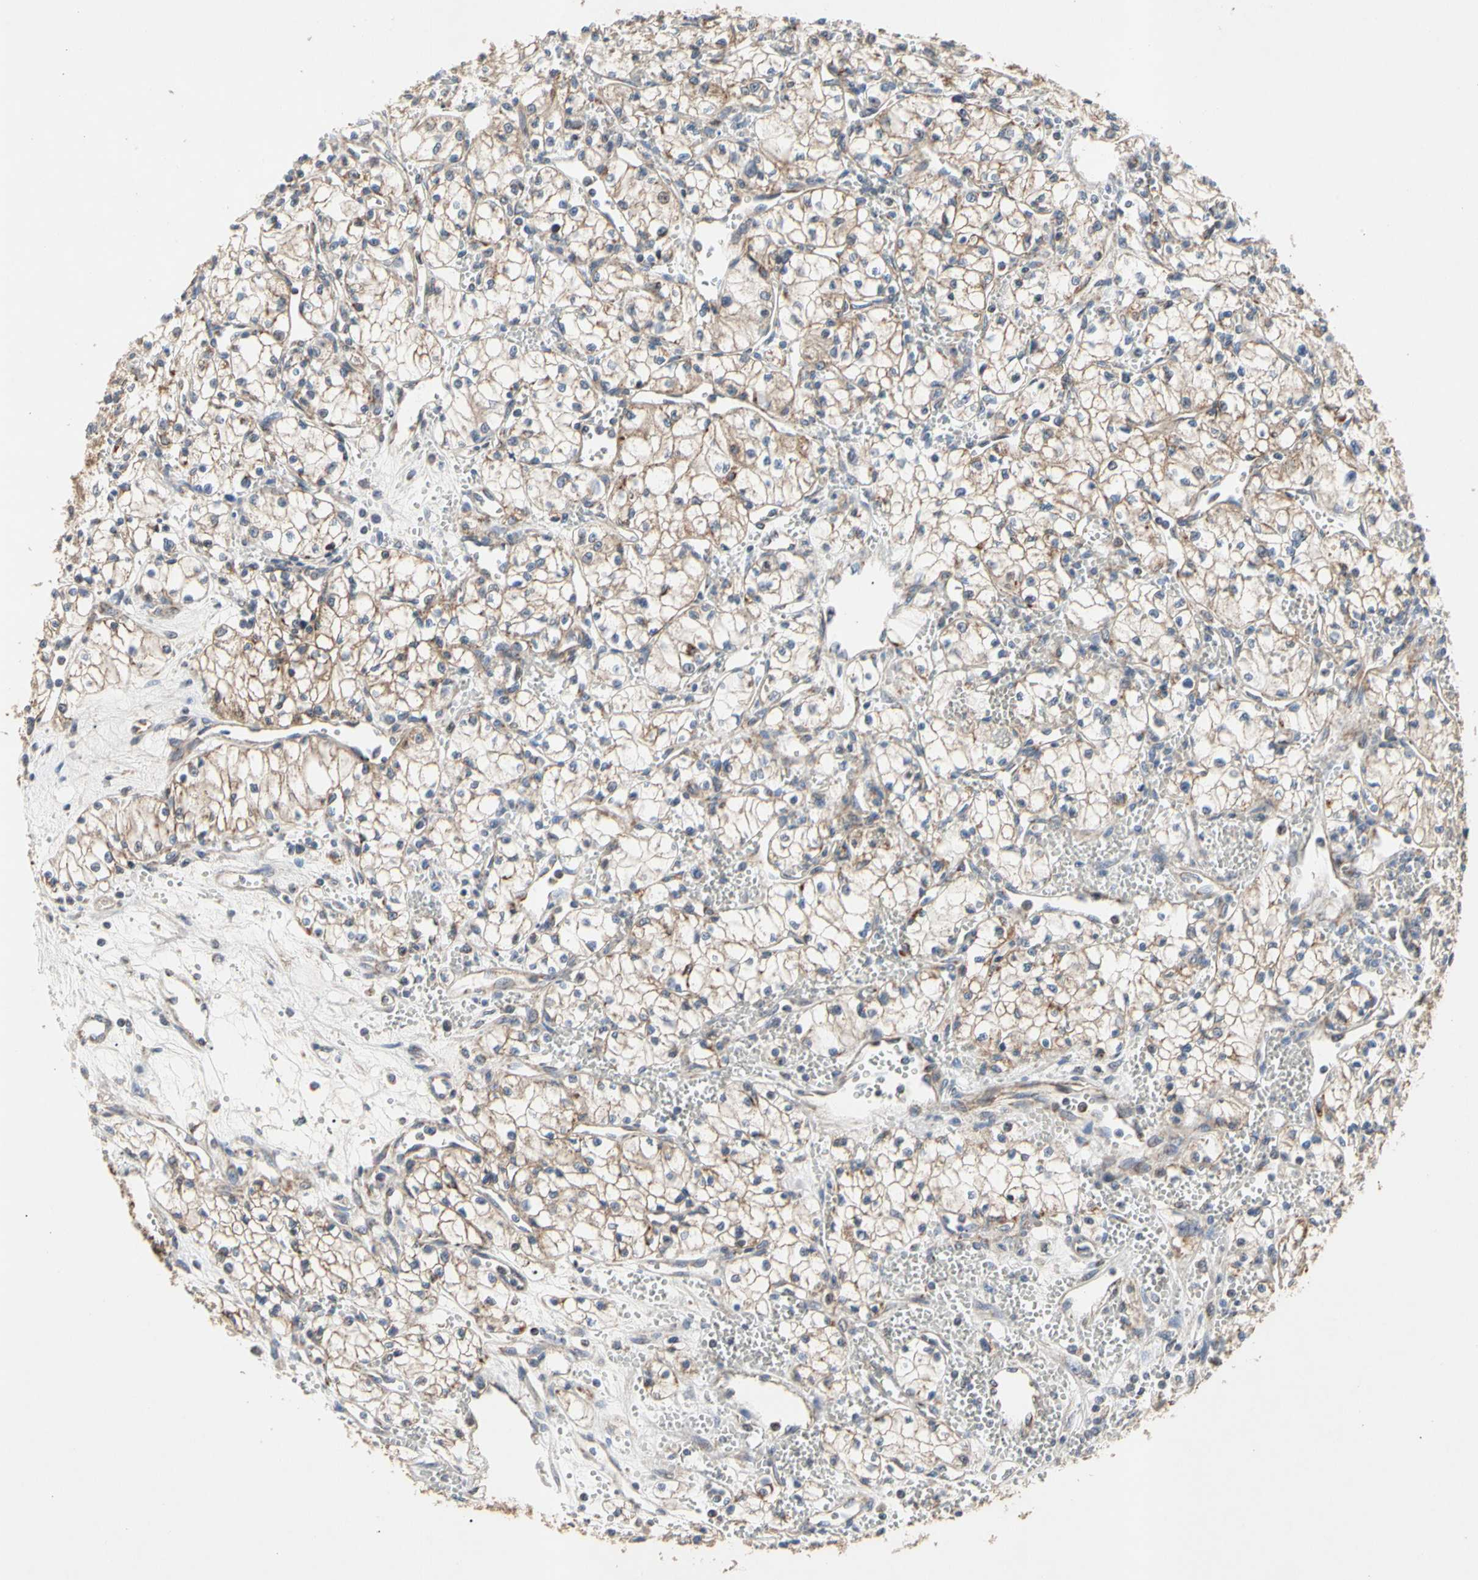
{"staining": {"intensity": "weak", "quantity": ">75%", "location": "cytoplasmic/membranous"}, "tissue": "renal cancer", "cell_type": "Tumor cells", "image_type": "cancer", "snomed": [{"axis": "morphology", "description": "Normal tissue, NOS"}, {"axis": "morphology", "description": "Adenocarcinoma, NOS"}, {"axis": "topography", "description": "Kidney"}], "caption": "IHC (DAB (3,3'-diaminobenzidine)) staining of human renal adenocarcinoma demonstrates weak cytoplasmic/membranous protein expression in approximately >75% of tumor cells. Using DAB (3,3'-diaminobenzidine) (brown) and hematoxylin (blue) stains, captured at high magnification using brightfield microscopy.", "gene": "GPD2", "patient": {"sex": "male", "age": 59}}